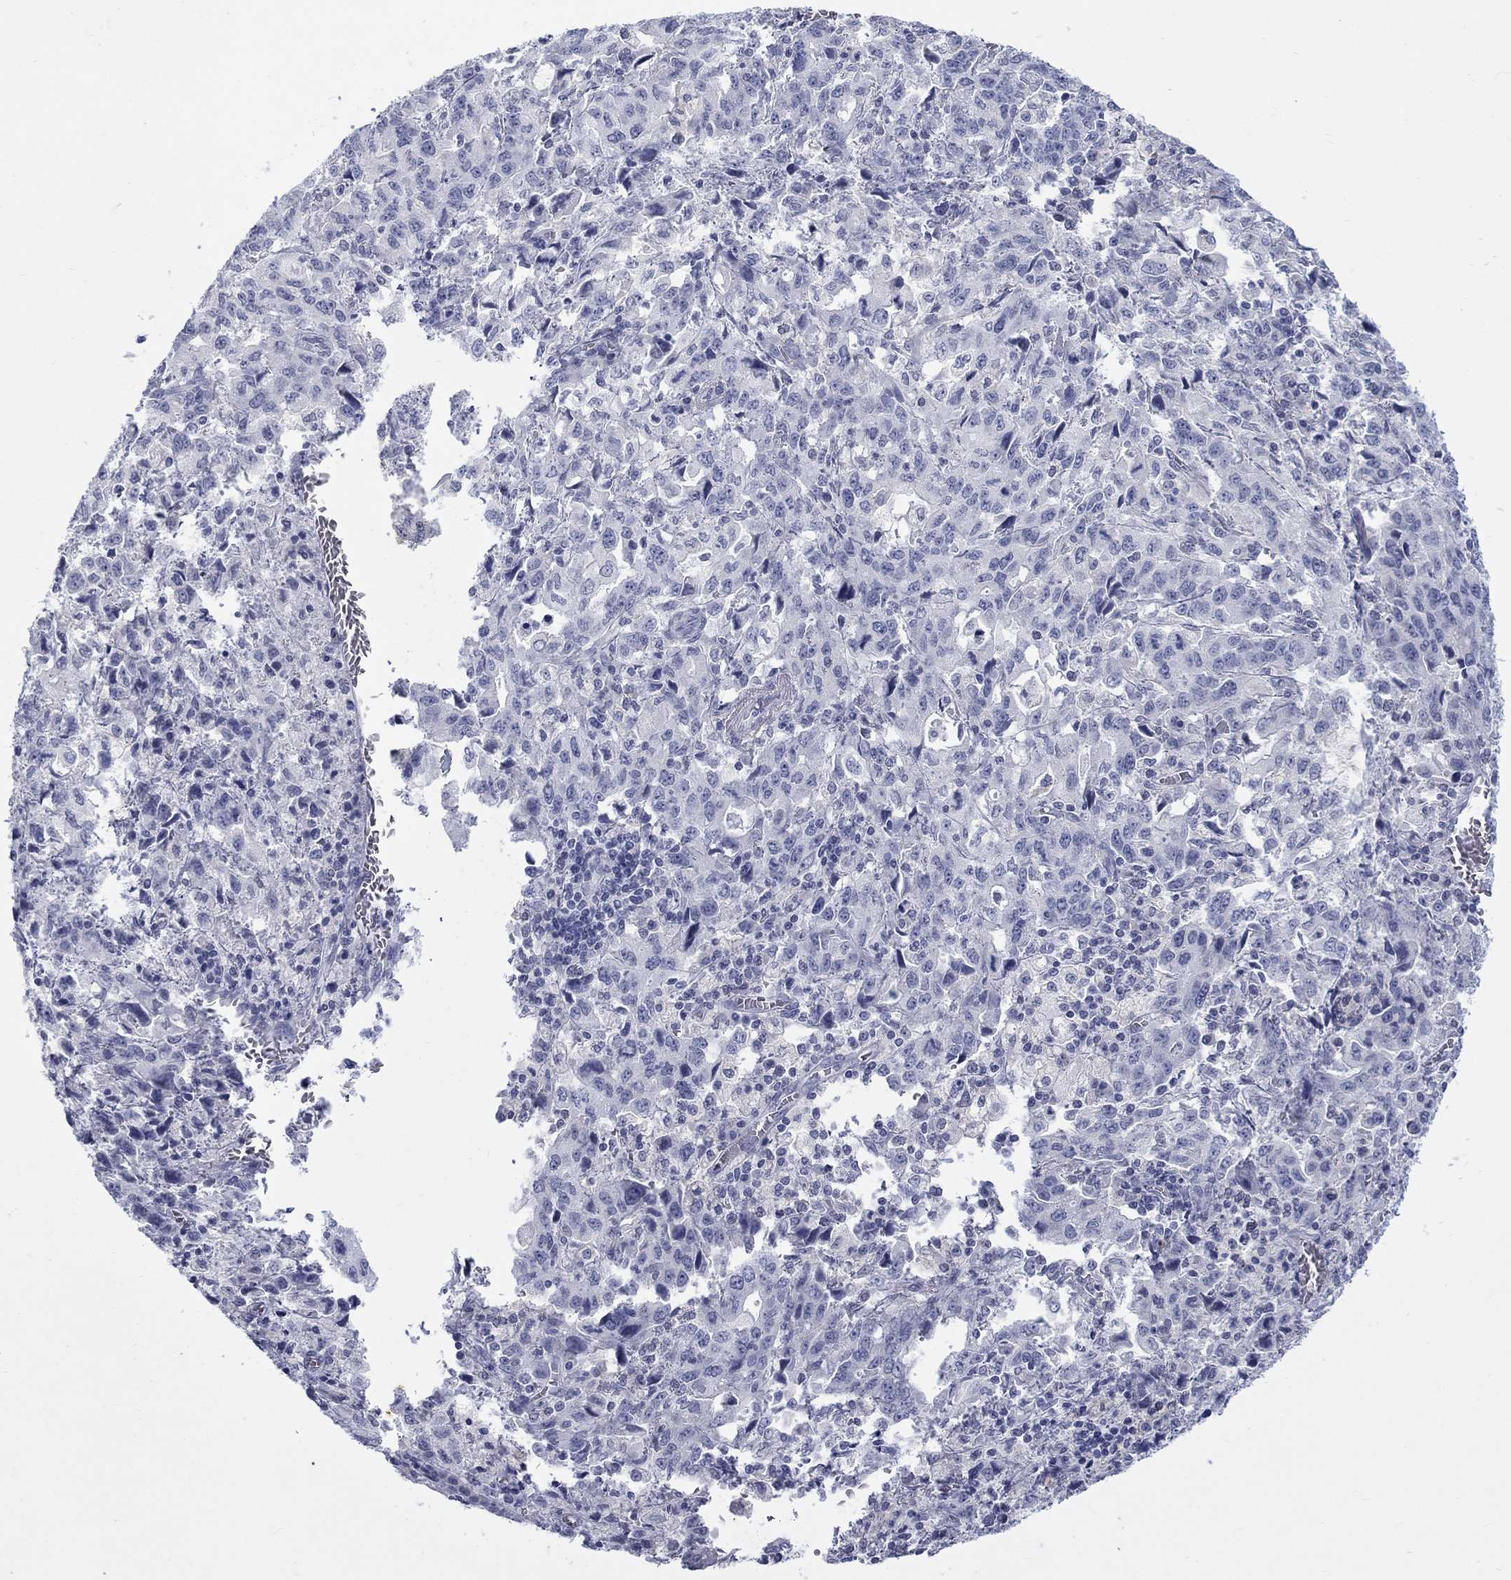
{"staining": {"intensity": "negative", "quantity": "none", "location": "none"}, "tissue": "stomach cancer", "cell_type": "Tumor cells", "image_type": "cancer", "snomed": [{"axis": "morphology", "description": "Adenocarcinoma, NOS"}, {"axis": "topography", "description": "Stomach, upper"}], "caption": "Tumor cells show no significant protein expression in stomach adenocarcinoma.", "gene": "RFTN2", "patient": {"sex": "male", "age": 85}}